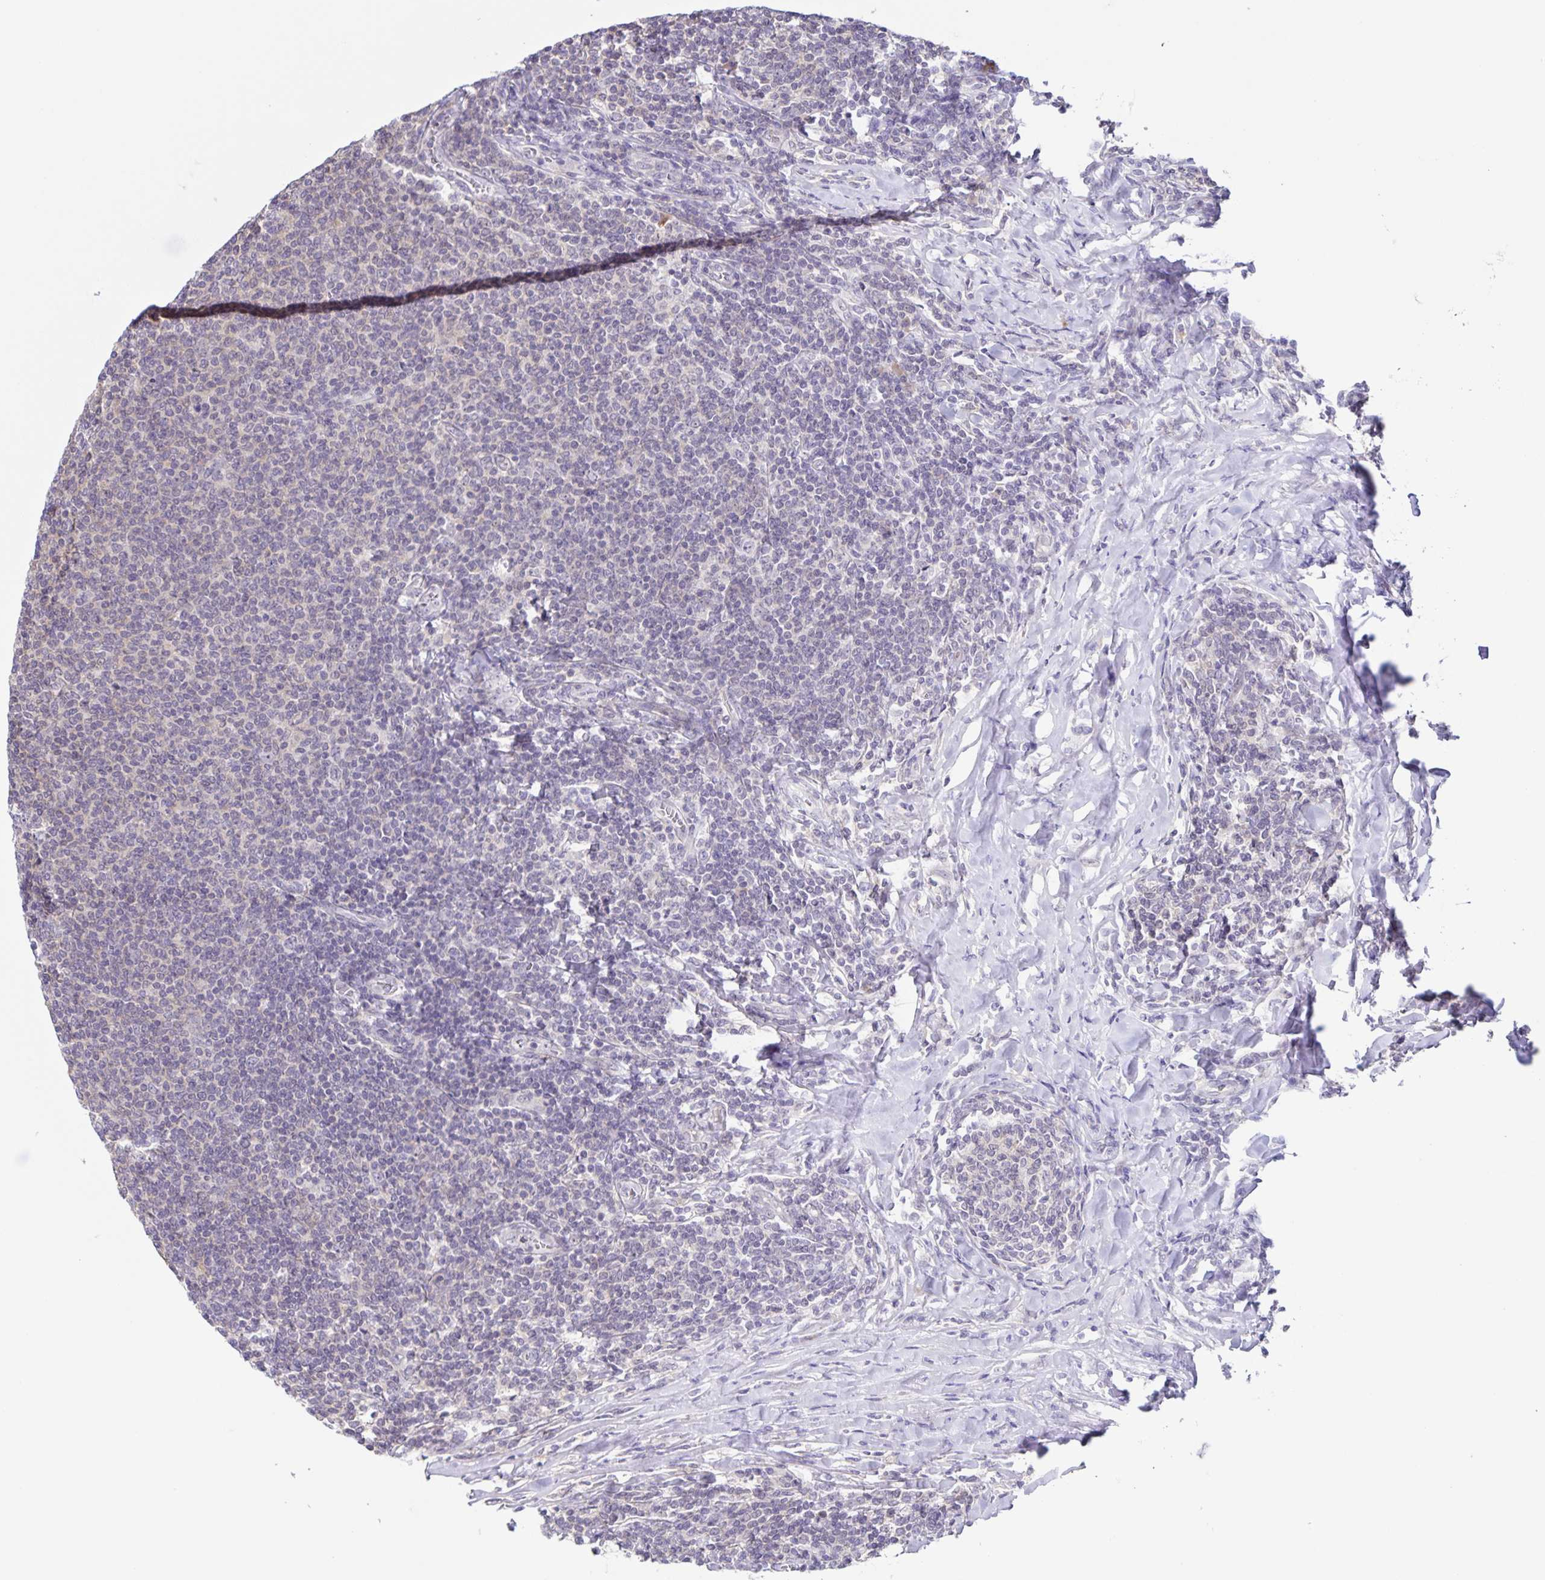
{"staining": {"intensity": "negative", "quantity": "none", "location": "none"}, "tissue": "lymphoma", "cell_type": "Tumor cells", "image_type": "cancer", "snomed": [{"axis": "morphology", "description": "Malignant lymphoma, non-Hodgkin's type, Low grade"}, {"axis": "topography", "description": "Lymph node"}], "caption": "Immunohistochemistry (IHC) photomicrograph of lymphoma stained for a protein (brown), which displays no positivity in tumor cells. (Immunohistochemistry (IHC), brightfield microscopy, high magnification).", "gene": "STPG4", "patient": {"sex": "male", "age": 52}}